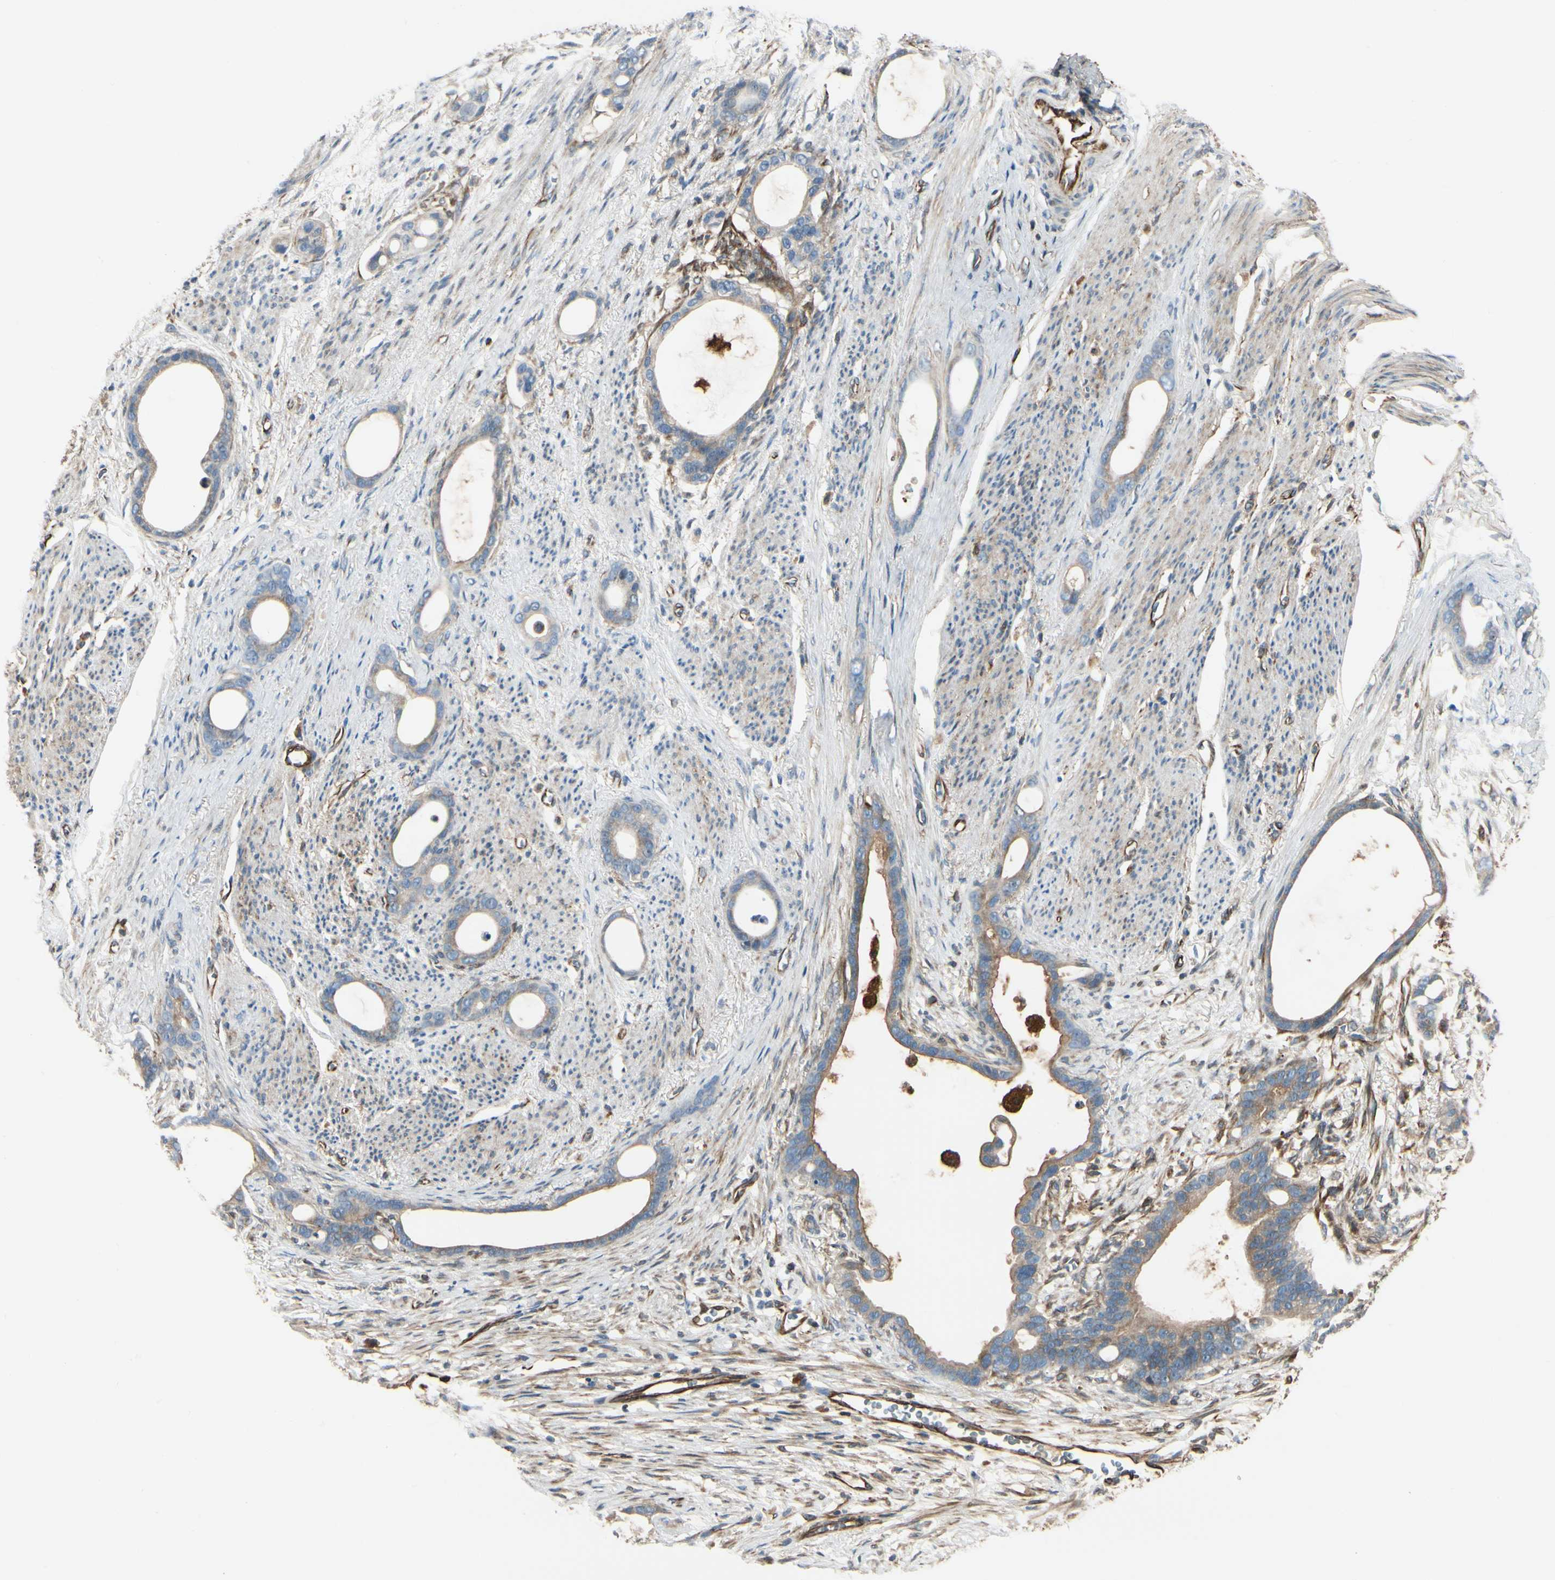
{"staining": {"intensity": "moderate", "quantity": "<25%", "location": "cytoplasmic/membranous"}, "tissue": "stomach cancer", "cell_type": "Tumor cells", "image_type": "cancer", "snomed": [{"axis": "morphology", "description": "Adenocarcinoma, NOS"}, {"axis": "topography", "description": "Stomach"}], "caption": "Human stomach cancer stained for a protein (brown) exhibits moderate cytoplasmic/membranous positive staining in approximately <25% of tumor cells.", "gene": "FTH1", "patient": {"sex": "female", "age": 75}}